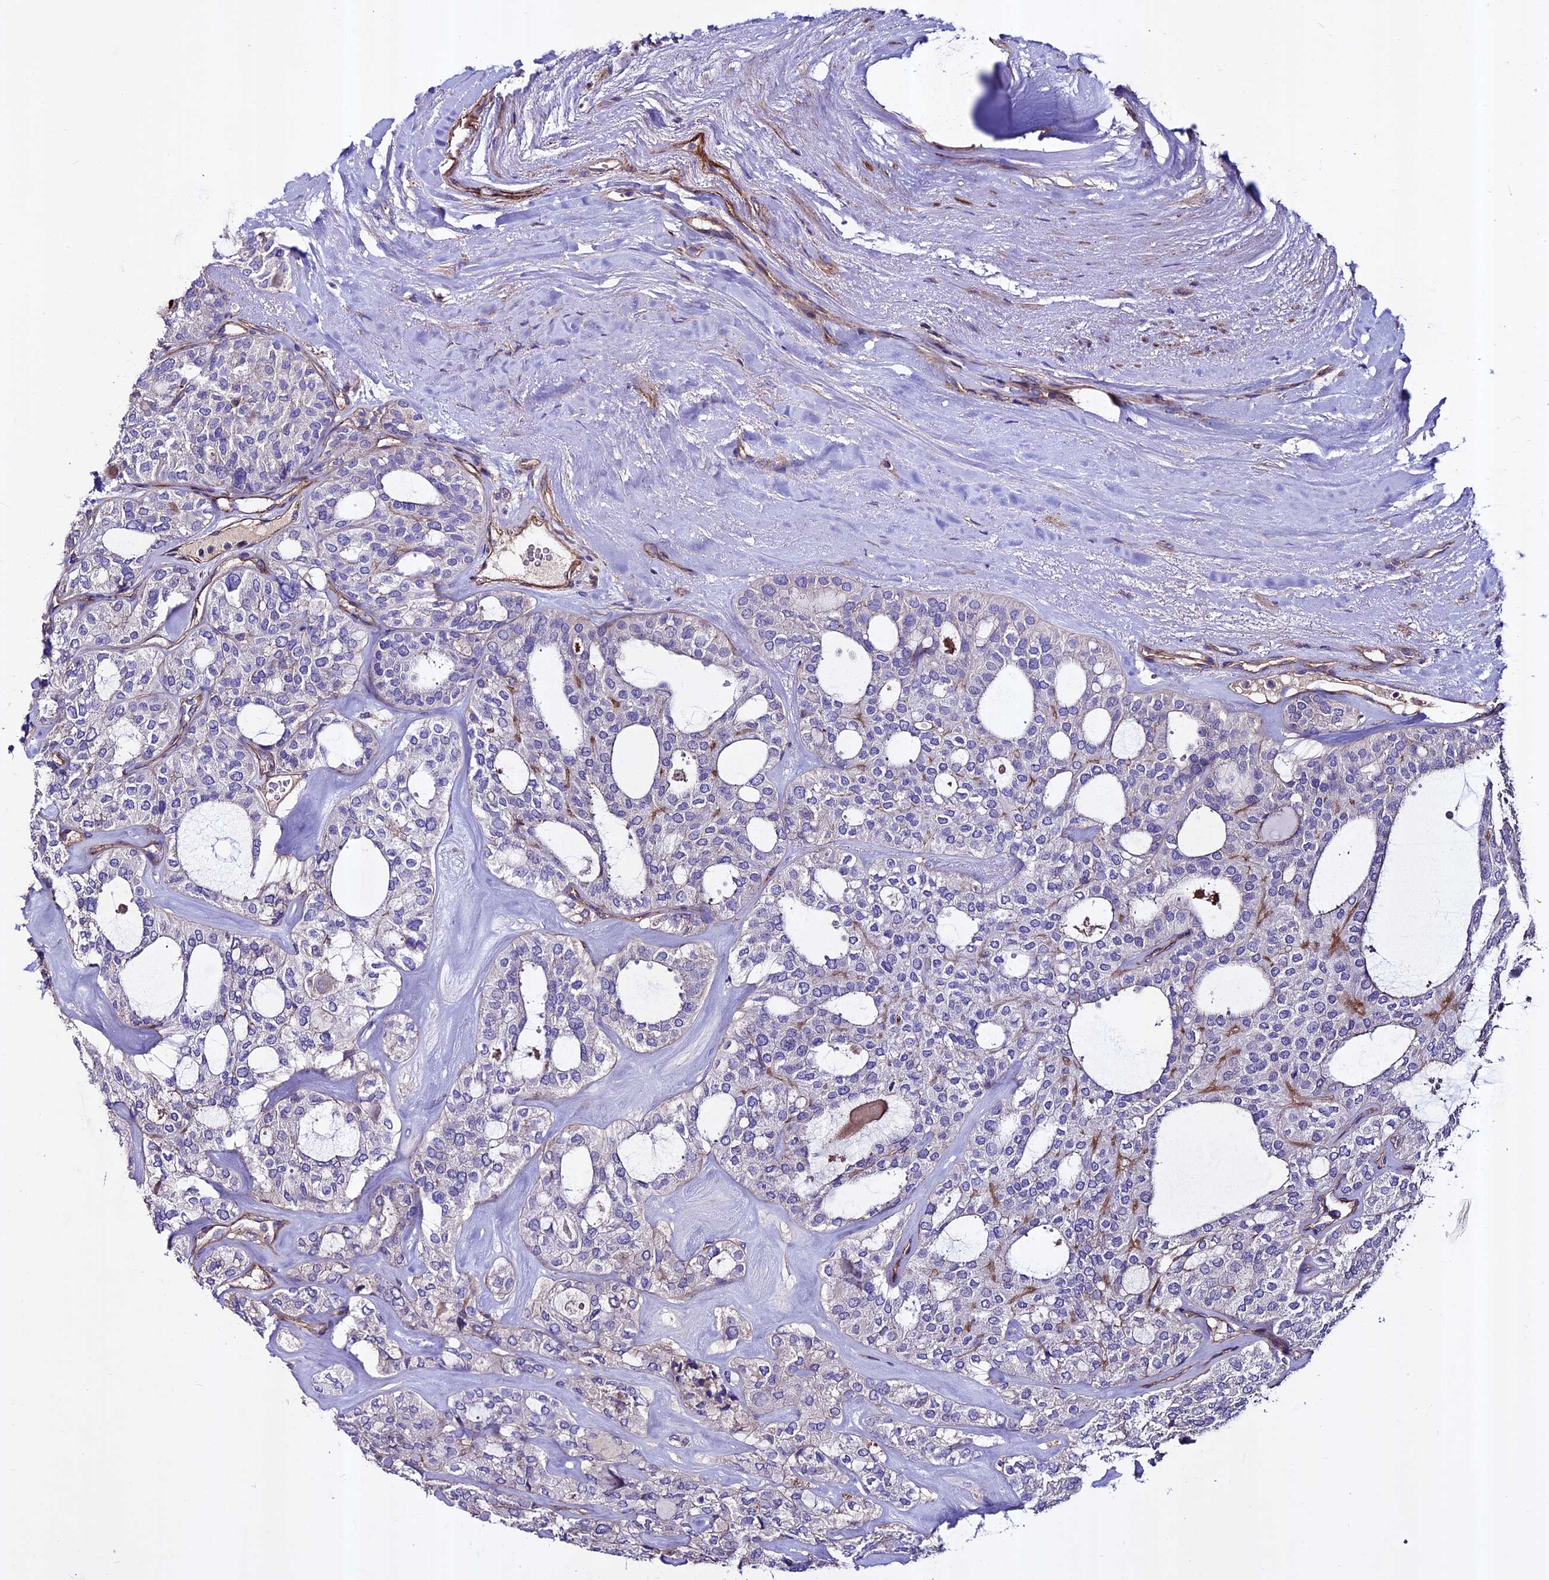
{"staining": {"intensity": "negative", "quantity": "none", "location": "none"}, "tissue": "thyroid cancer", "cell_type": "Tumor cells", "image_type": "cancer", "snomed": [{"axis": "morphology", "description": "Follicular adenoma carcinoma, NOS"}, {"axis": "topography", "description": "Thyroid gland"}], "caption": "High magnification brightfield microscopy of thyroid follicular adenoma carcinoma stained with DAB (3,3'-diaminobenzidine) (brown) and counterstained with hematoxylin (blue): tumor cells show no significant staining.", "gene": "EVA1B", "patient": {"sex": "male", "age": 75}}